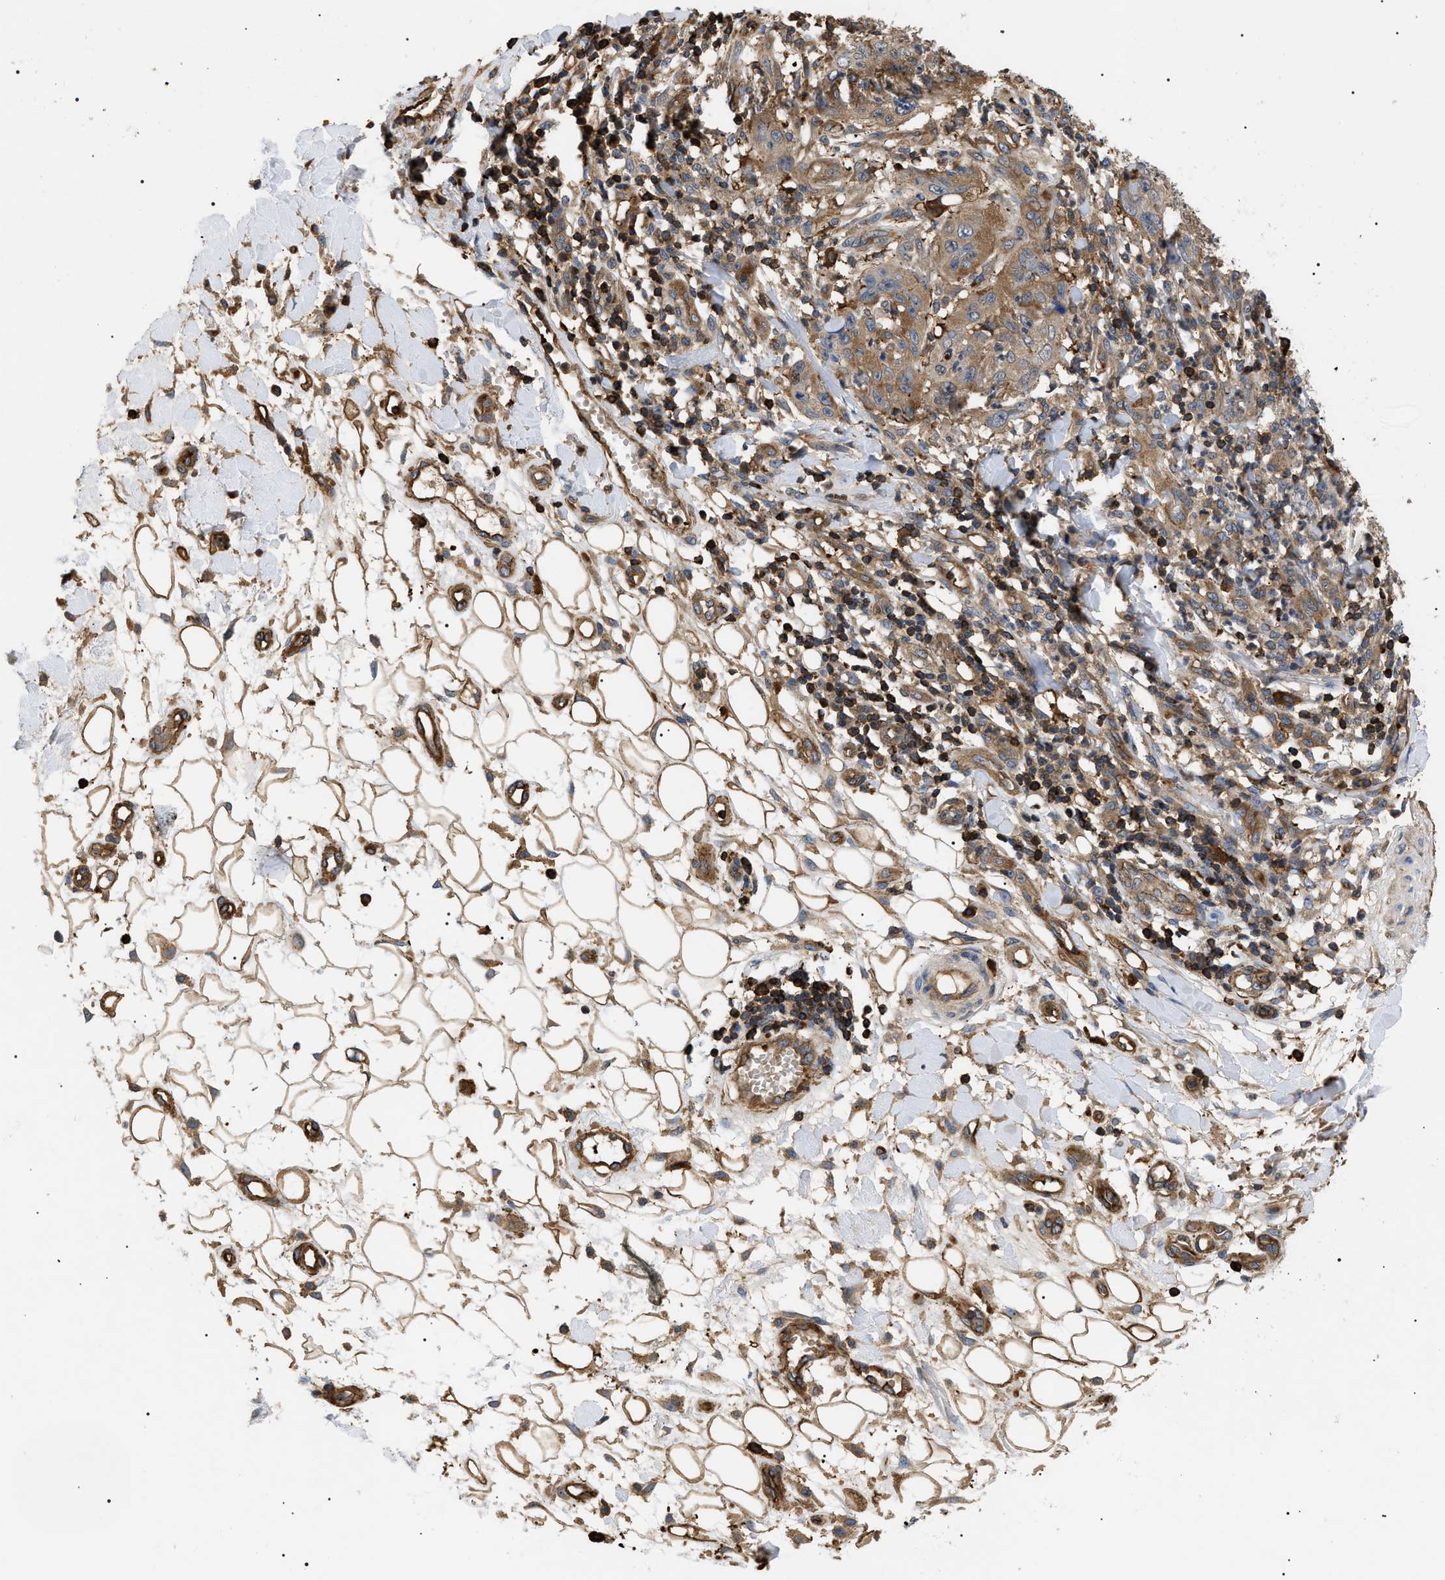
{"staining": {"intensity": "moderate", "quantity": ">75%", "location": "cytoplasmic/membranous"}, "tissue": "skin cancer", "cell_type": "Tumor cells", "image_type": "cancer", "snomed": [{"axis": "morphology", "description": "Squamous cell carcinoma, NOS"}, {"axis": "topography", "description": "Skin"}], "caption": "Immunohistochemistry (IHC) (DAB (3,3'-diaminobenzidine)) staining of human skin cancer shows moderate cytoplasmic/membranous protein positivity in about >75% of tumor cells.", "gene": "TMTC4", "patient": {"sex": "female", "age": 80}}